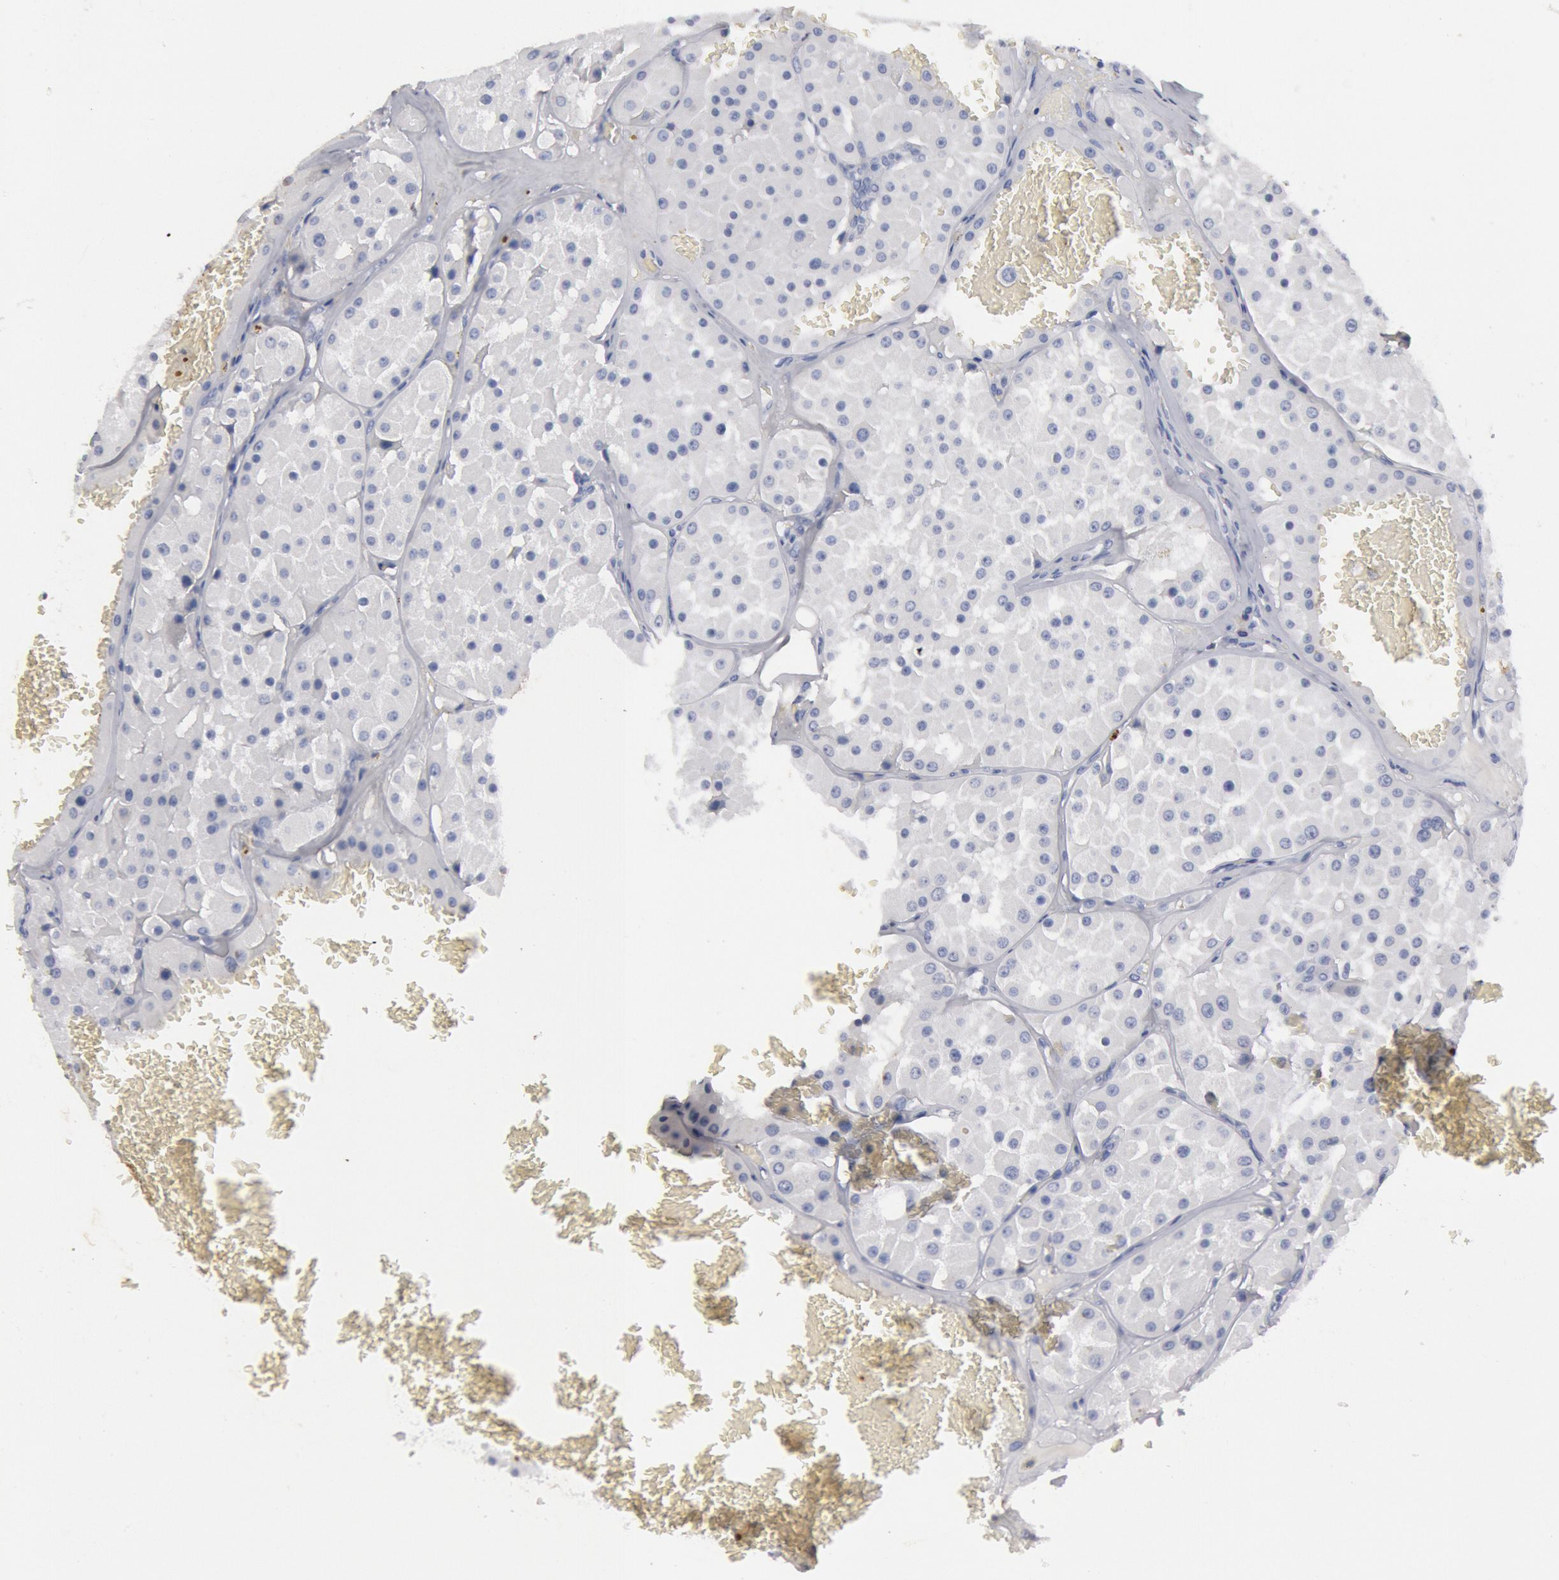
{"staining": {"intensity": "negative", "quantity": "none", "location": "none"}, "tissue": "renal cancer", "cell_type": "Tumor cells", "image_type": "cancer", "snomed": [{"axis": "morphology", "description": "Adenocarcinoma, uncertain malignant potential"}, {"axis": "topography", "description": "Kidney"}], "caption": "This is an immunohistochemistry (IHC) photomicrograph of renal cancer. There is no expression in tumor cells.", "gene": "FOXA2", "patient": {"sex": "male", "age": 63}}